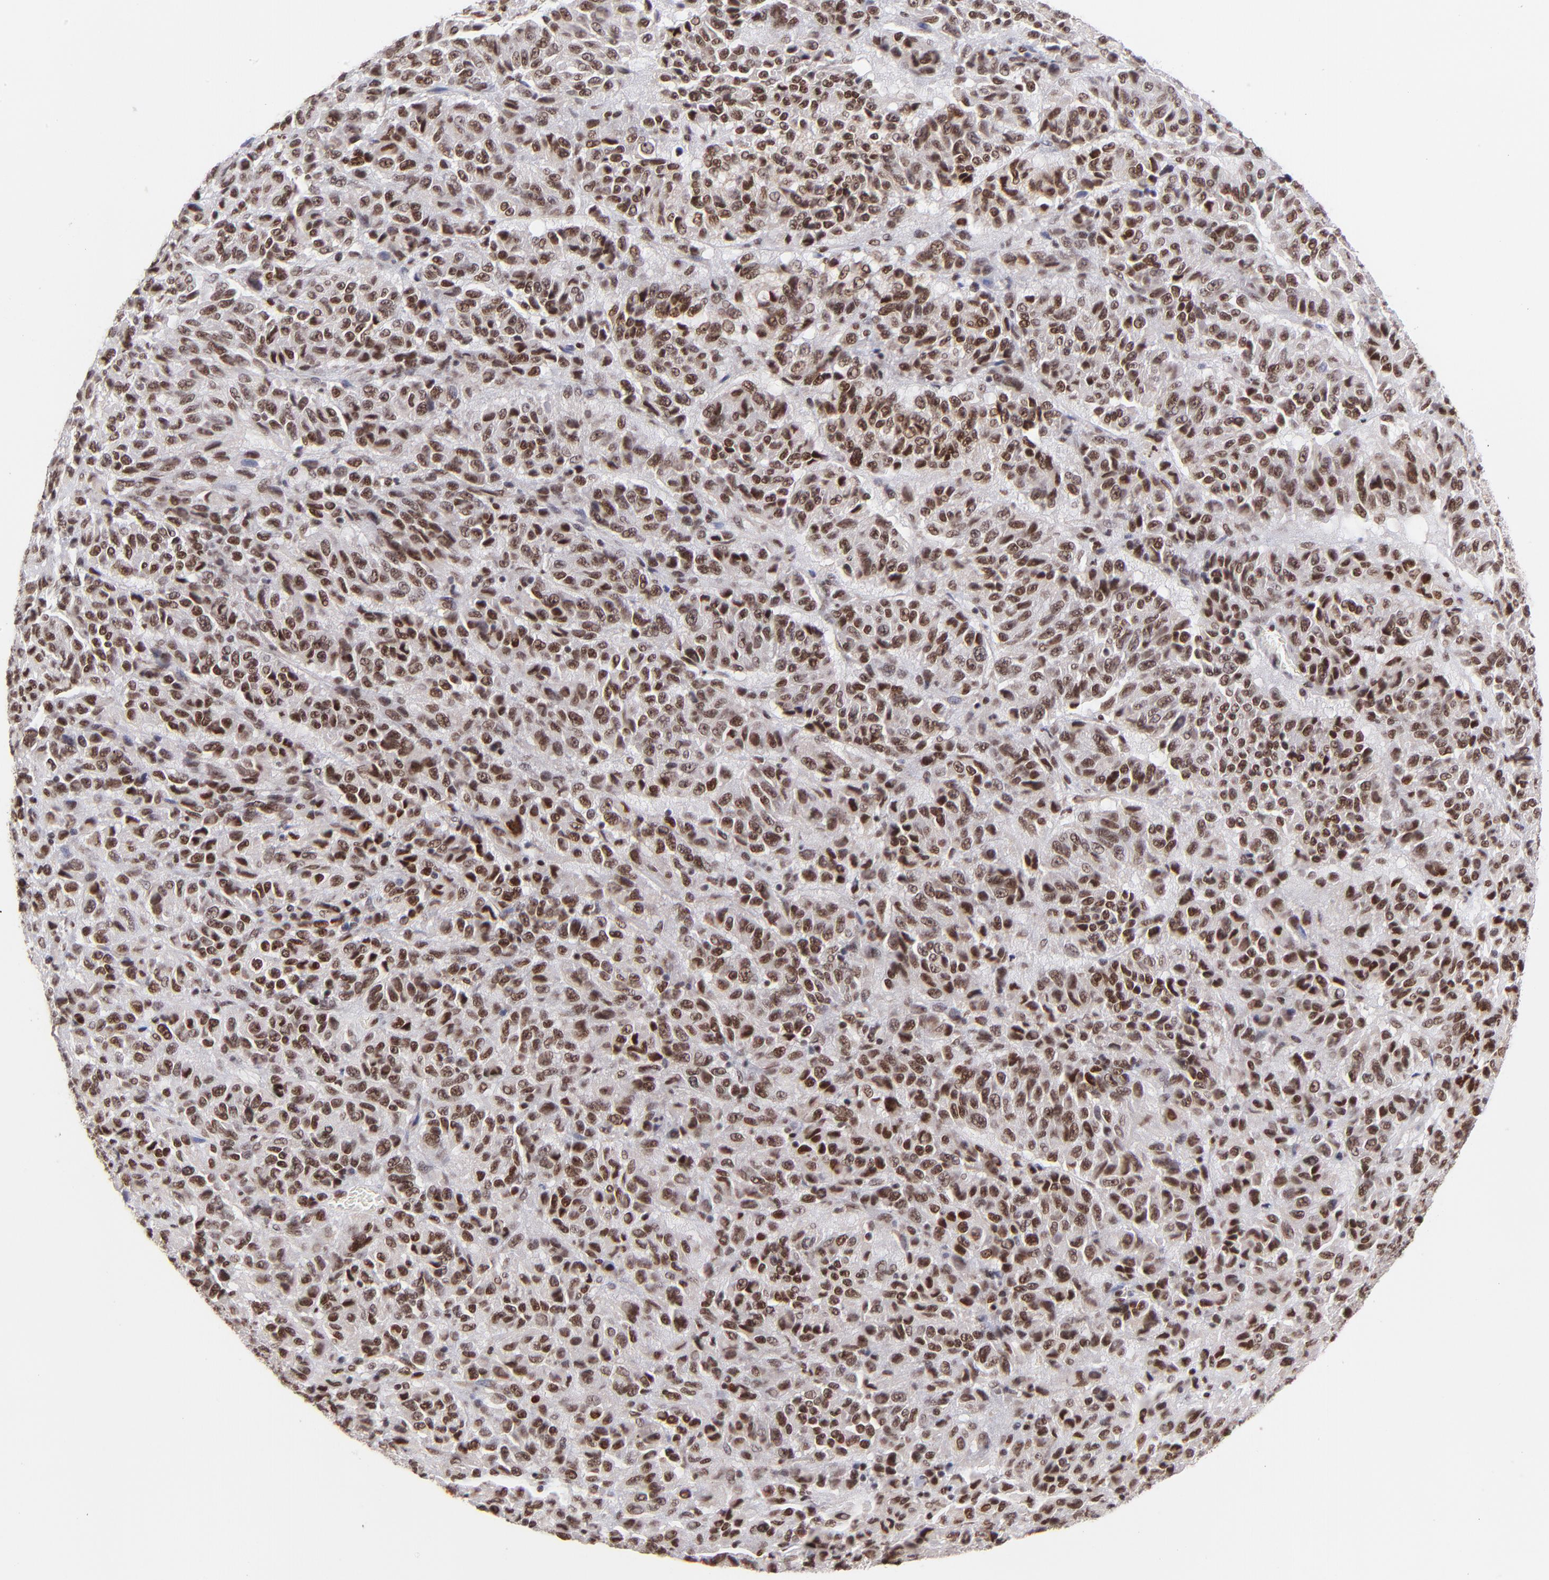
{"staining": {"intensity": "moderate", "quantity": ">75%", "location": "nuclear"}, "tissue": "melanoma", "cell_type": "Tumor cells", "image_type": "cancer", "snomed": [{"axis": "morphology", "description": "Malignant melanoma, Metastatic site"}, {"axis": "topography", "description": "Lung"}], "caption": "A brown stain highlights moderate nuclear expression of a protein in malignant melanoma (metastatic site) tumor cells.", "gene": "MIDEAS", "patient": {"sex": "male", "age": 64}}